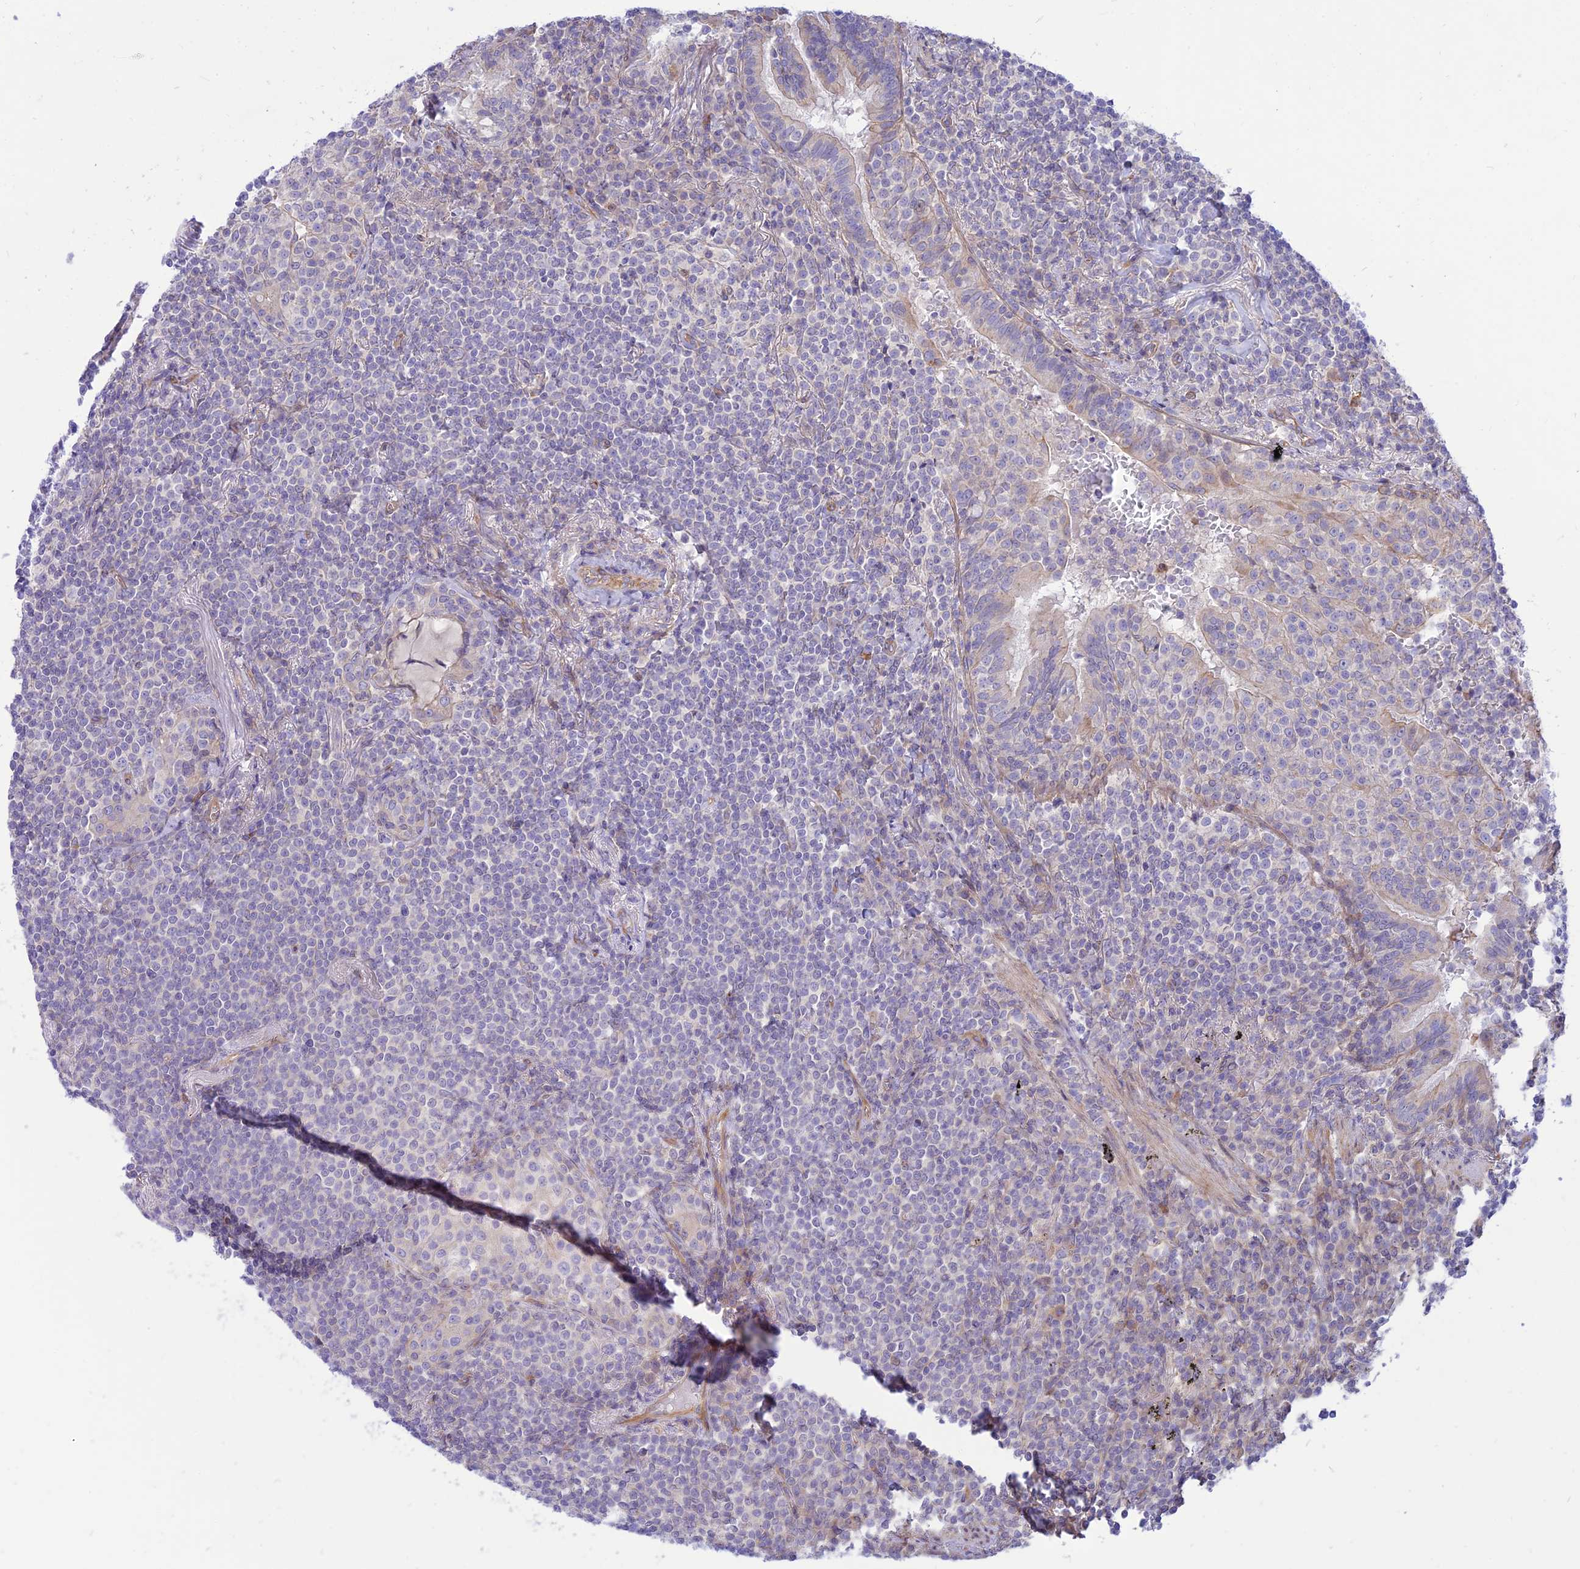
{"staining": {"intensity": "negative", "quantity": "none", "location": "none"}, "tissue": "lymphoma", "cell_type": "Tumor cells", "image_type": "cancer", "snomed": [{"axis": "morphology", "description": "Malignant lymphoma, non-Hodgkin's type, Low grade"}, {"axis": "topography", "description": "Lung"}], "caption": "There is no significant positivity in tumor cells of low-grade malignant lymphoma, non-Hodgkin's type.", "gene": "KCNAB1", "patient": {"sex": "female", "age": 71}}